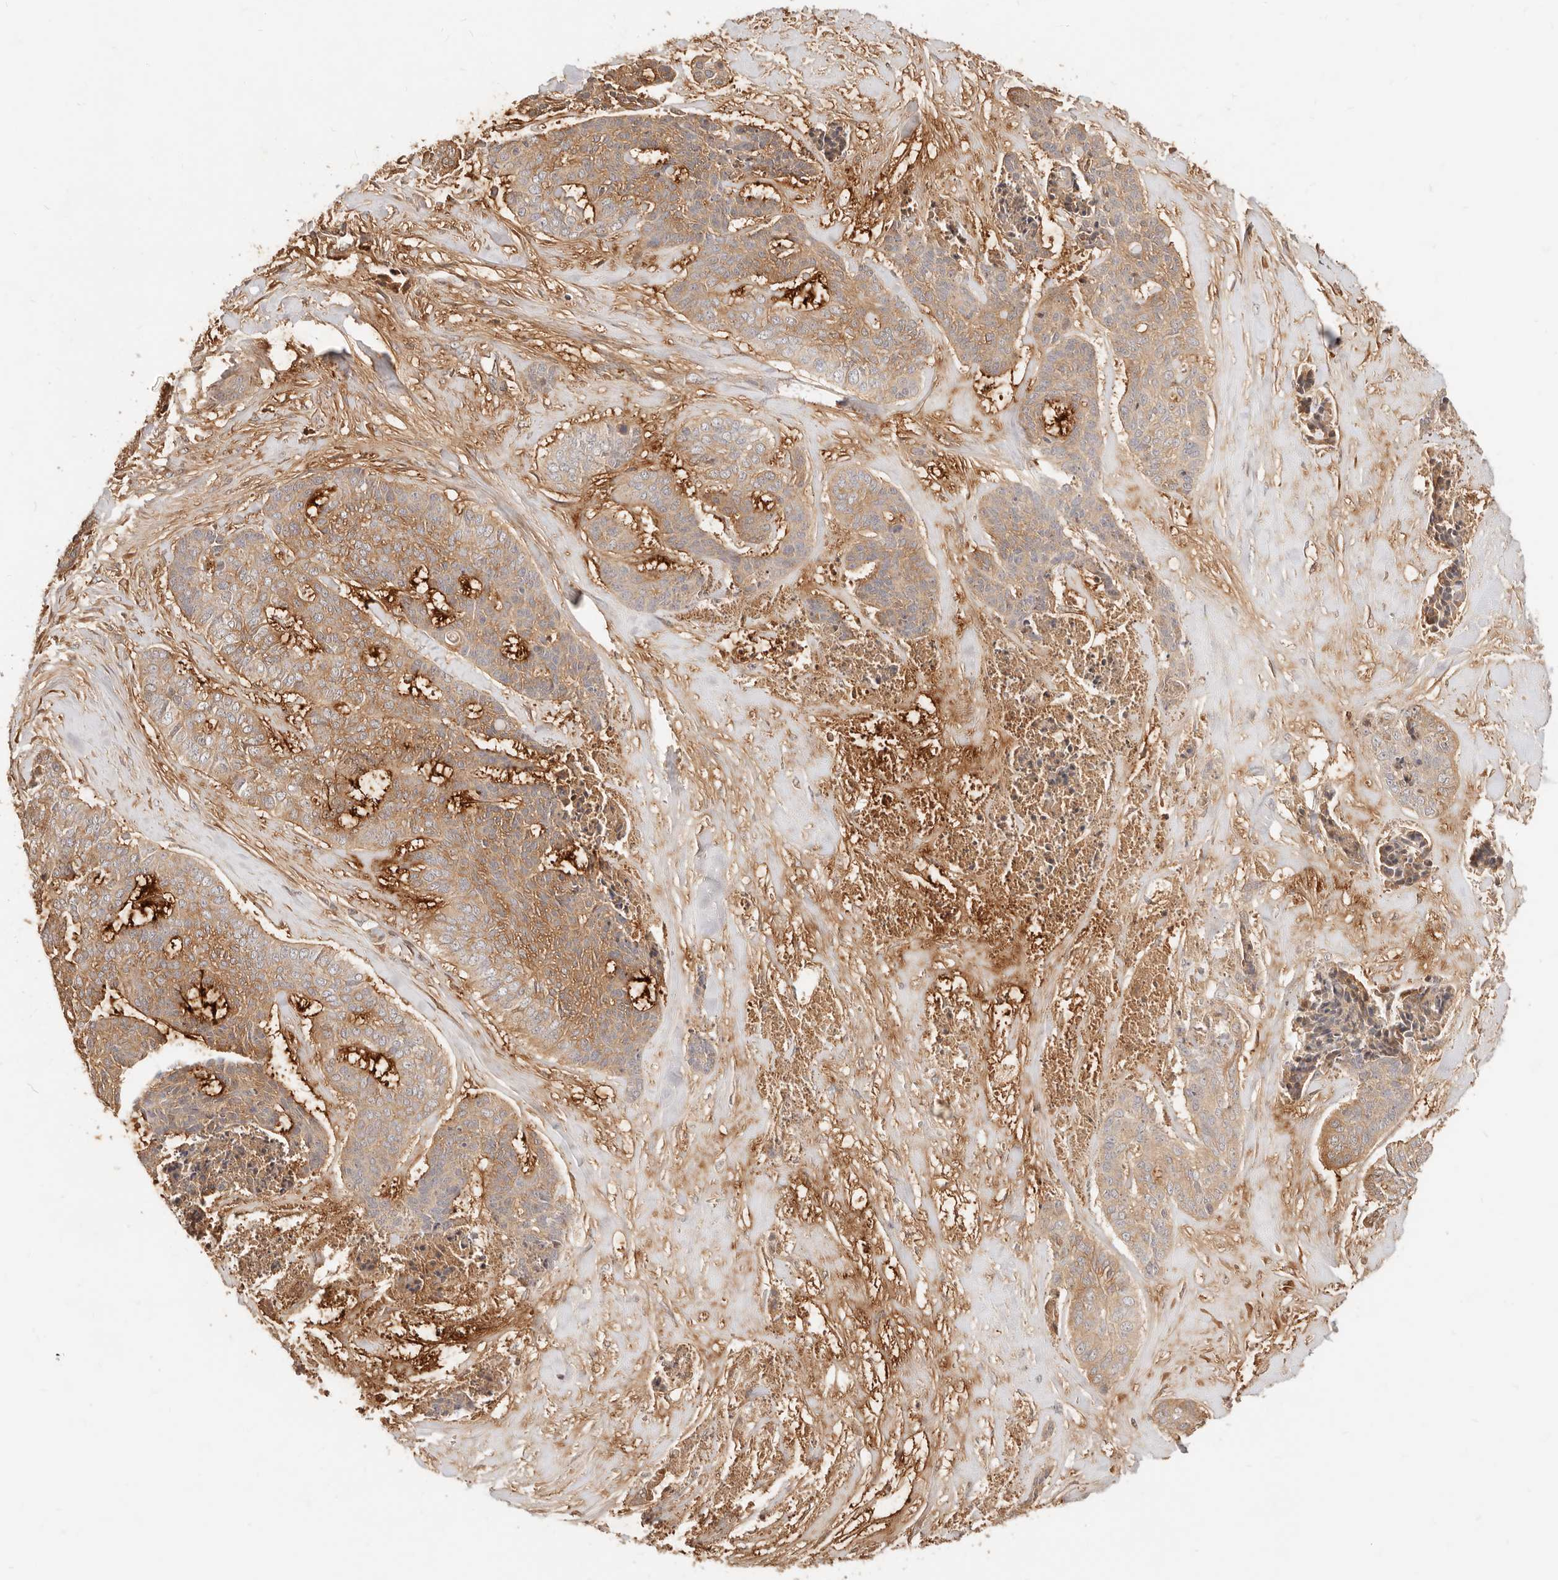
{"staining": {"intensity": "moderate", "quantity": ">75%", "location": "cytoplasmic/membranous"}, "tissue": "skin cancer", "cell_type": "Tumor cells", "image_type": "cancer", "snomed": [{"axis": "morphology", "description": "Basal cell carcinoma"}, {"axis": "topography", "description": "Skin"}], "caption": "The micrograph shows immunohistochemical staining of basal cell carcinoma (skin). There is moderate cytoplasmic/membranous staining is seen in about >75% of tumor cells.", "gene": "UBXN10", "patient": {"sex": "female", "age": 64}}